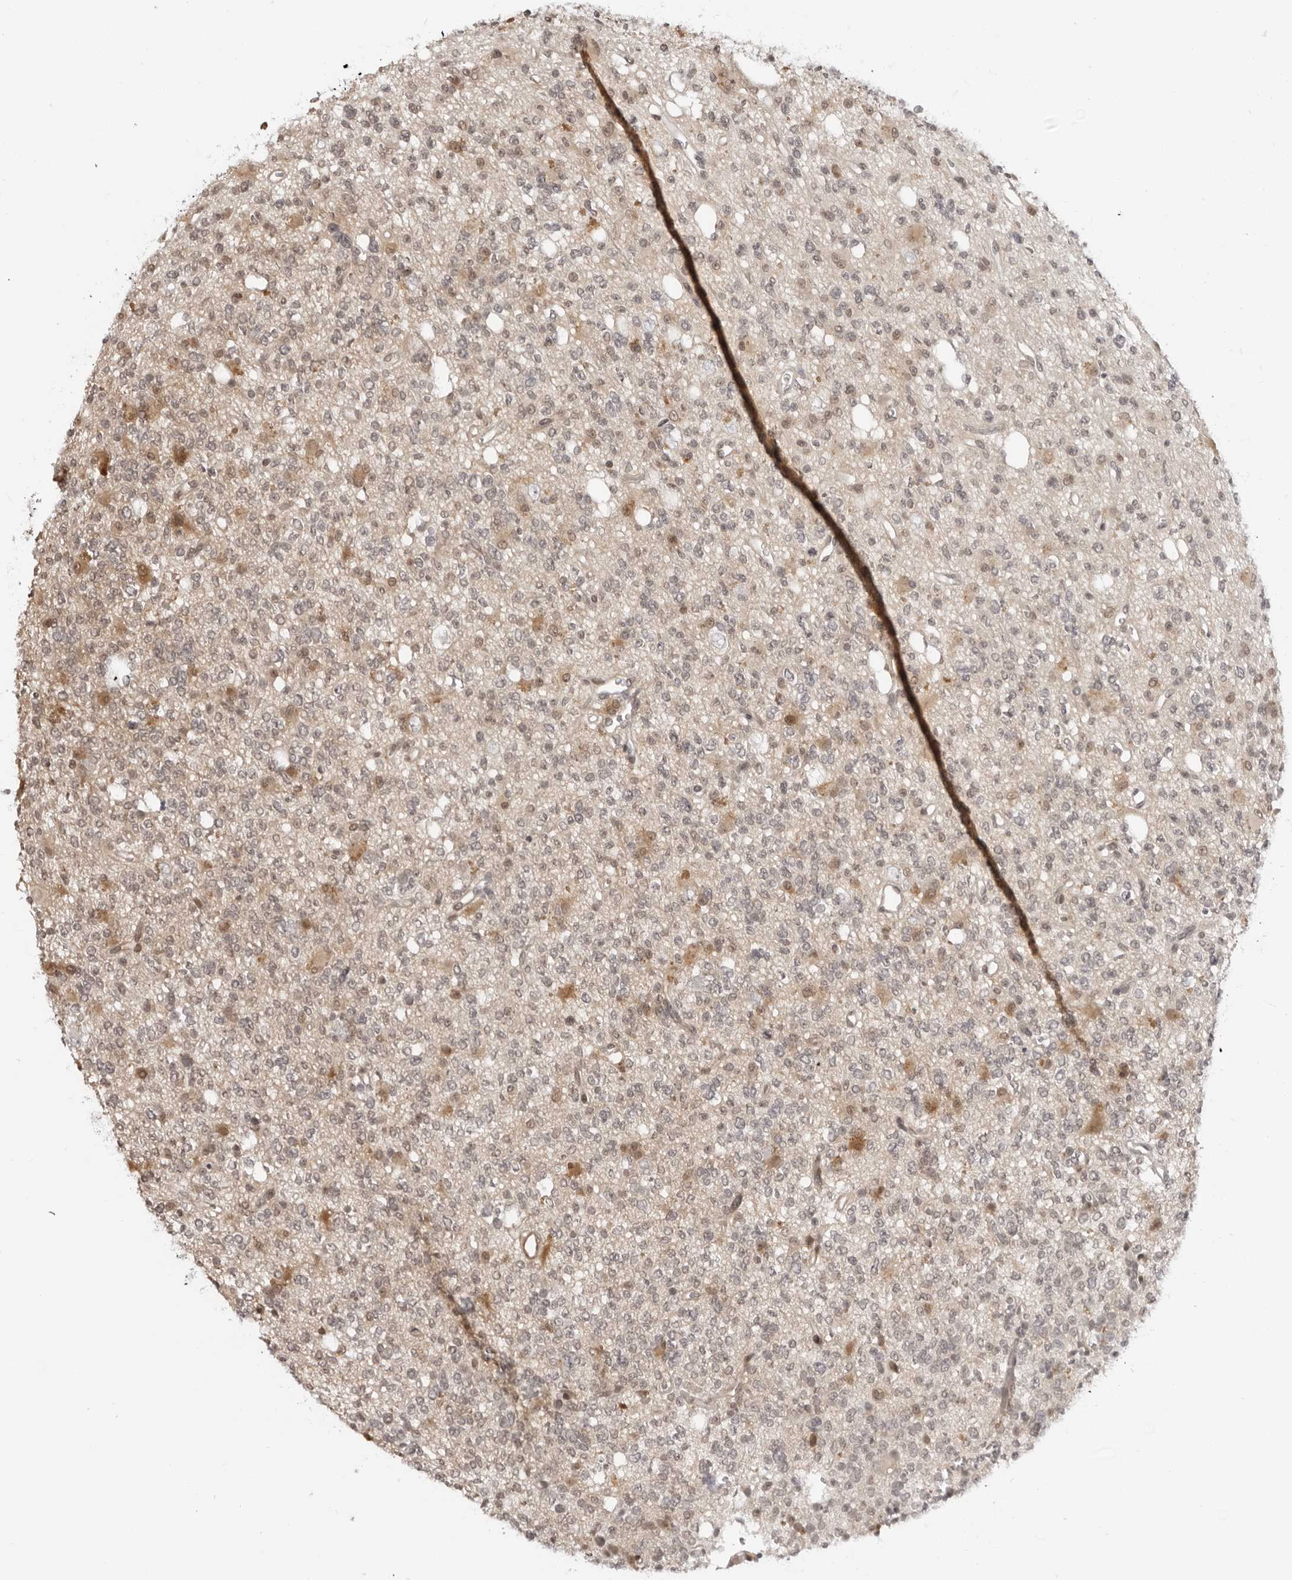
{"staining": {"intensity": "weak", "quantity": "<25%", "location": "cytoplasmic/membranous,nuclear"}, "tissue": "glioma", "cell_type": "Tumor cells", "image_type": "cancer", "snomed": [{"axis": "morphology", "description": "Glioma, malignant, High grade"}, {"axis": "topography", "description": "Brain"}], "caption": "Tumor cells are negative for brown protein staining in malignant glioma (high-grade). Nuclei are stained in blue.", "gene": "RNF146", "patient": {"sex": "female", "age": 62}}